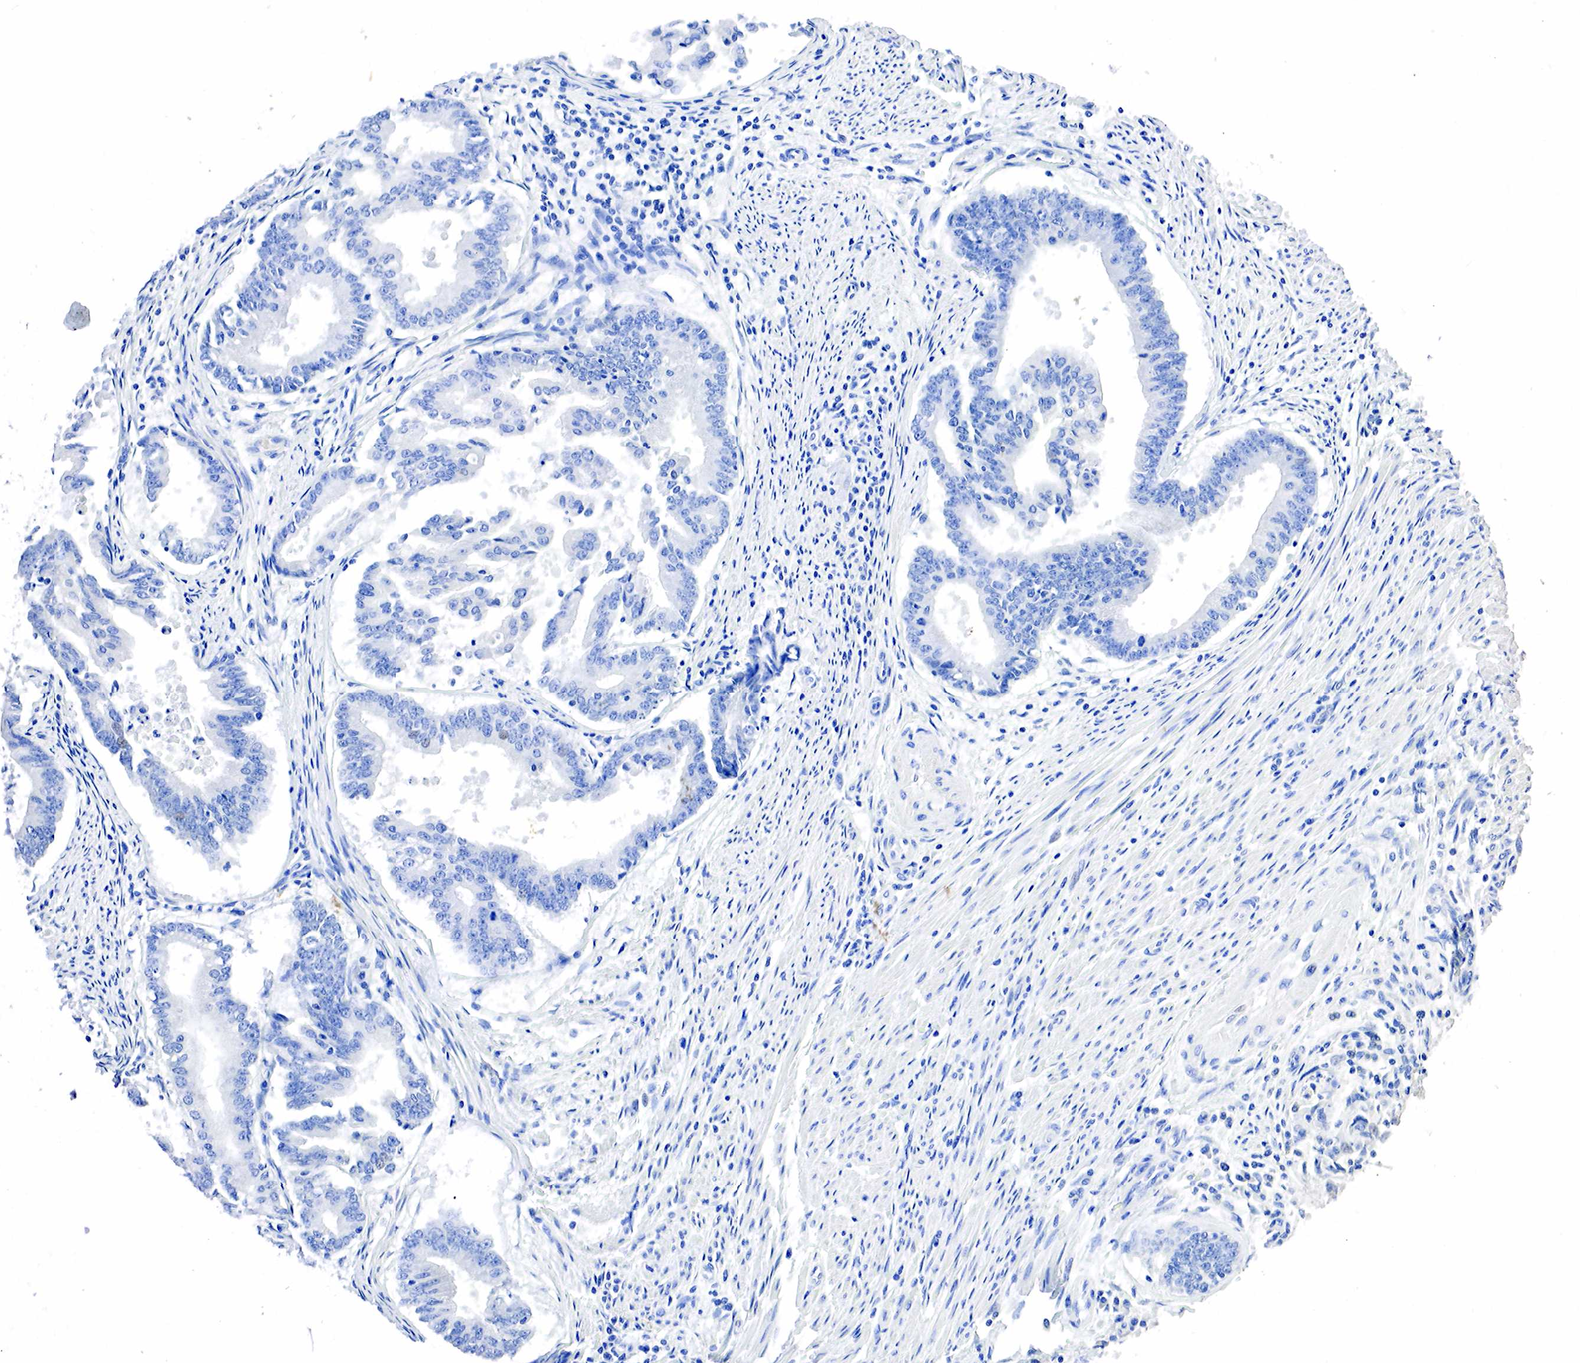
{"staining": {"intensity": "negative", "quantity": "none", "location": "none"}, "tissue": "endometrial cancer", "cell_type": "Tumor cells", "image_type": "cancer", "snomed": [{"axis": "morphology", "description": "Adenocarcinoma, NOS"}, {"axis": "topography", "description": "Endometrium"}], "caption": "Tumor cells are negative for protein expression in human endometrial cancer.", "gene": "SST", "patient": {"sex": "female", "age": 63}}